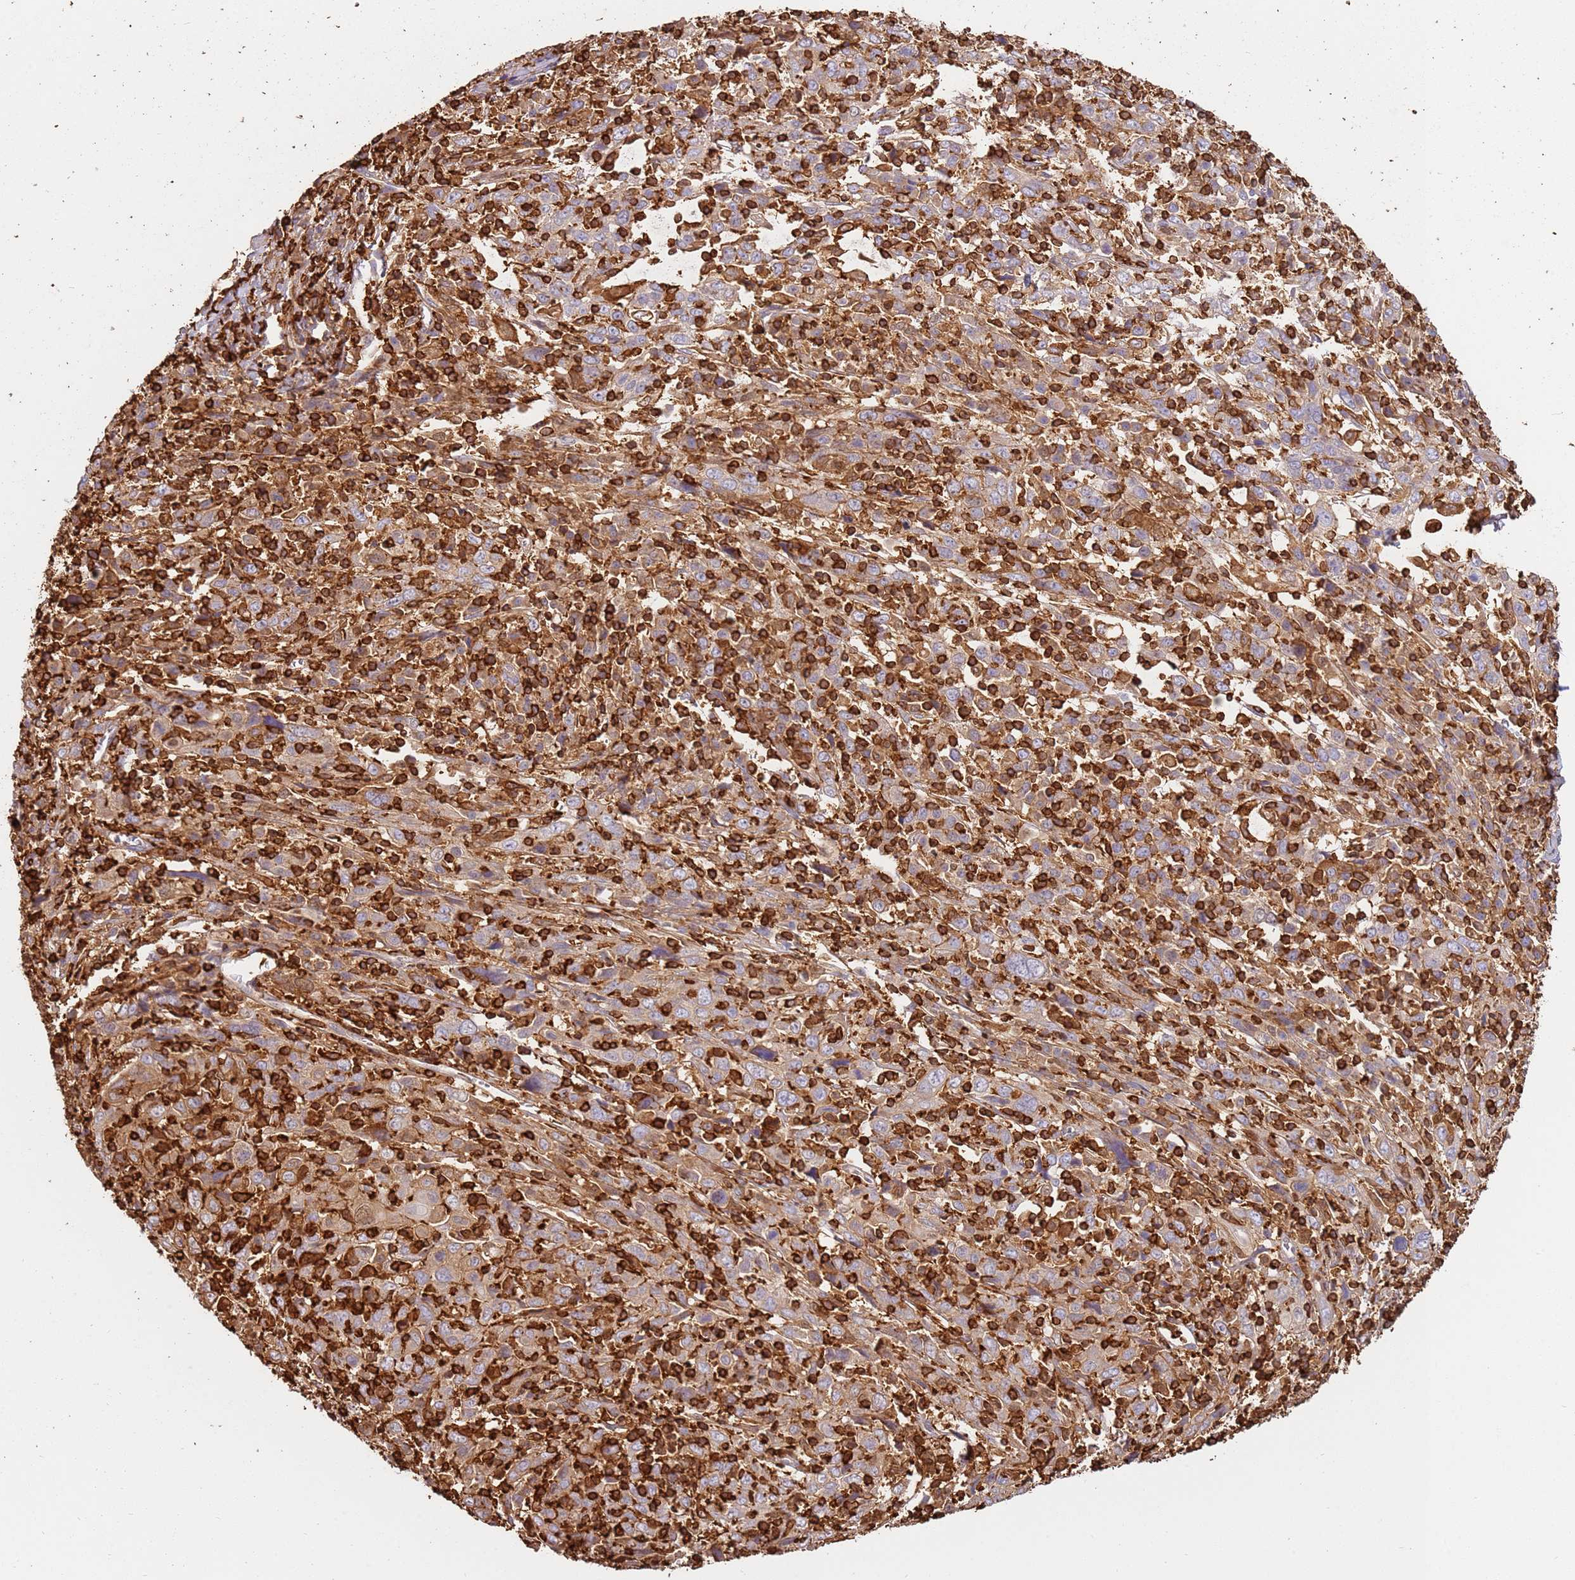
{"staining": {"intensity": "weak", "quantity": "25%-75%", "location": "cytoplasmic/membranous"}, "tissue": "cervical cancer", "cell_type": "Tumor cells", "image_type": "cancer", "snomed": [{"axis": "morphology", "description": "Squamous cell carcinoma, NOS"}, {"axis": "topography", "description": "Cervix"}], "caption": "Weak cytoplasmic/membranous expression for a protein is present in approximately 25%-75% of tumor cells of squamous cell carcinoma (cervical) using IHC.", "gene": "OR6P1", "patient": {"sex": "female", "age": 46}}